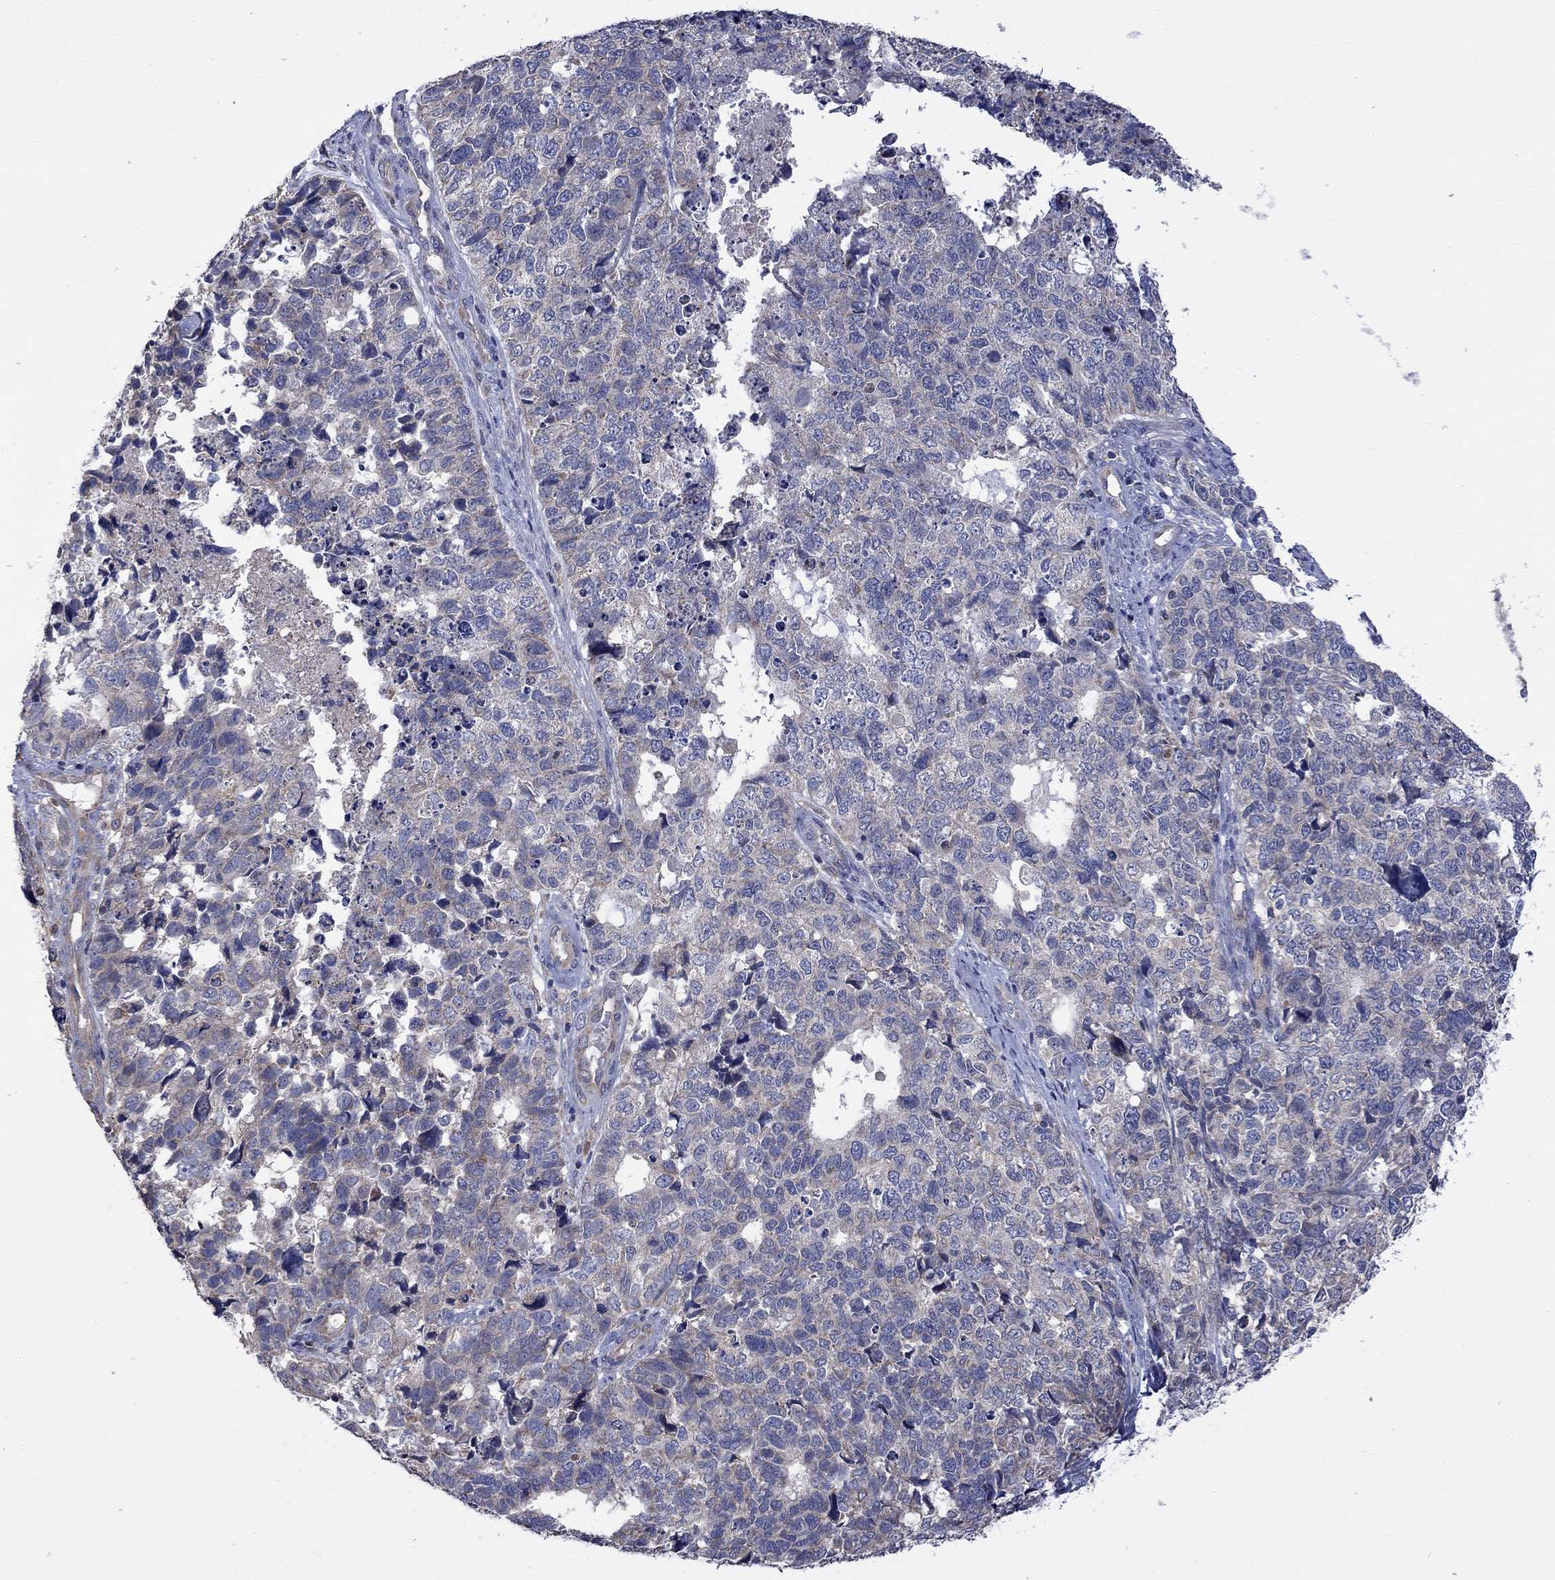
{"staining": {"intensity": "negative", "quantity": "none", "location": "none"}, "tissue": "cervical cancer", "cell_type": "Tumor cells", "image_type": "cancer", "snomed": [{"axis": "morphology", "description": "Squamous cell carcinoma, NOS"}, {"axis": "topography", "description": "Cervix"}], "caption": "Cervical cancer was stained to show a protein in brown. There is no significant staining in tumor cells. (DAB (3,3'-diaminobenzidine) immunohistochemistry (IHC), high magnification).", "gene": "CAMKK2", "patient": {"sex": "female", "age": 63}}